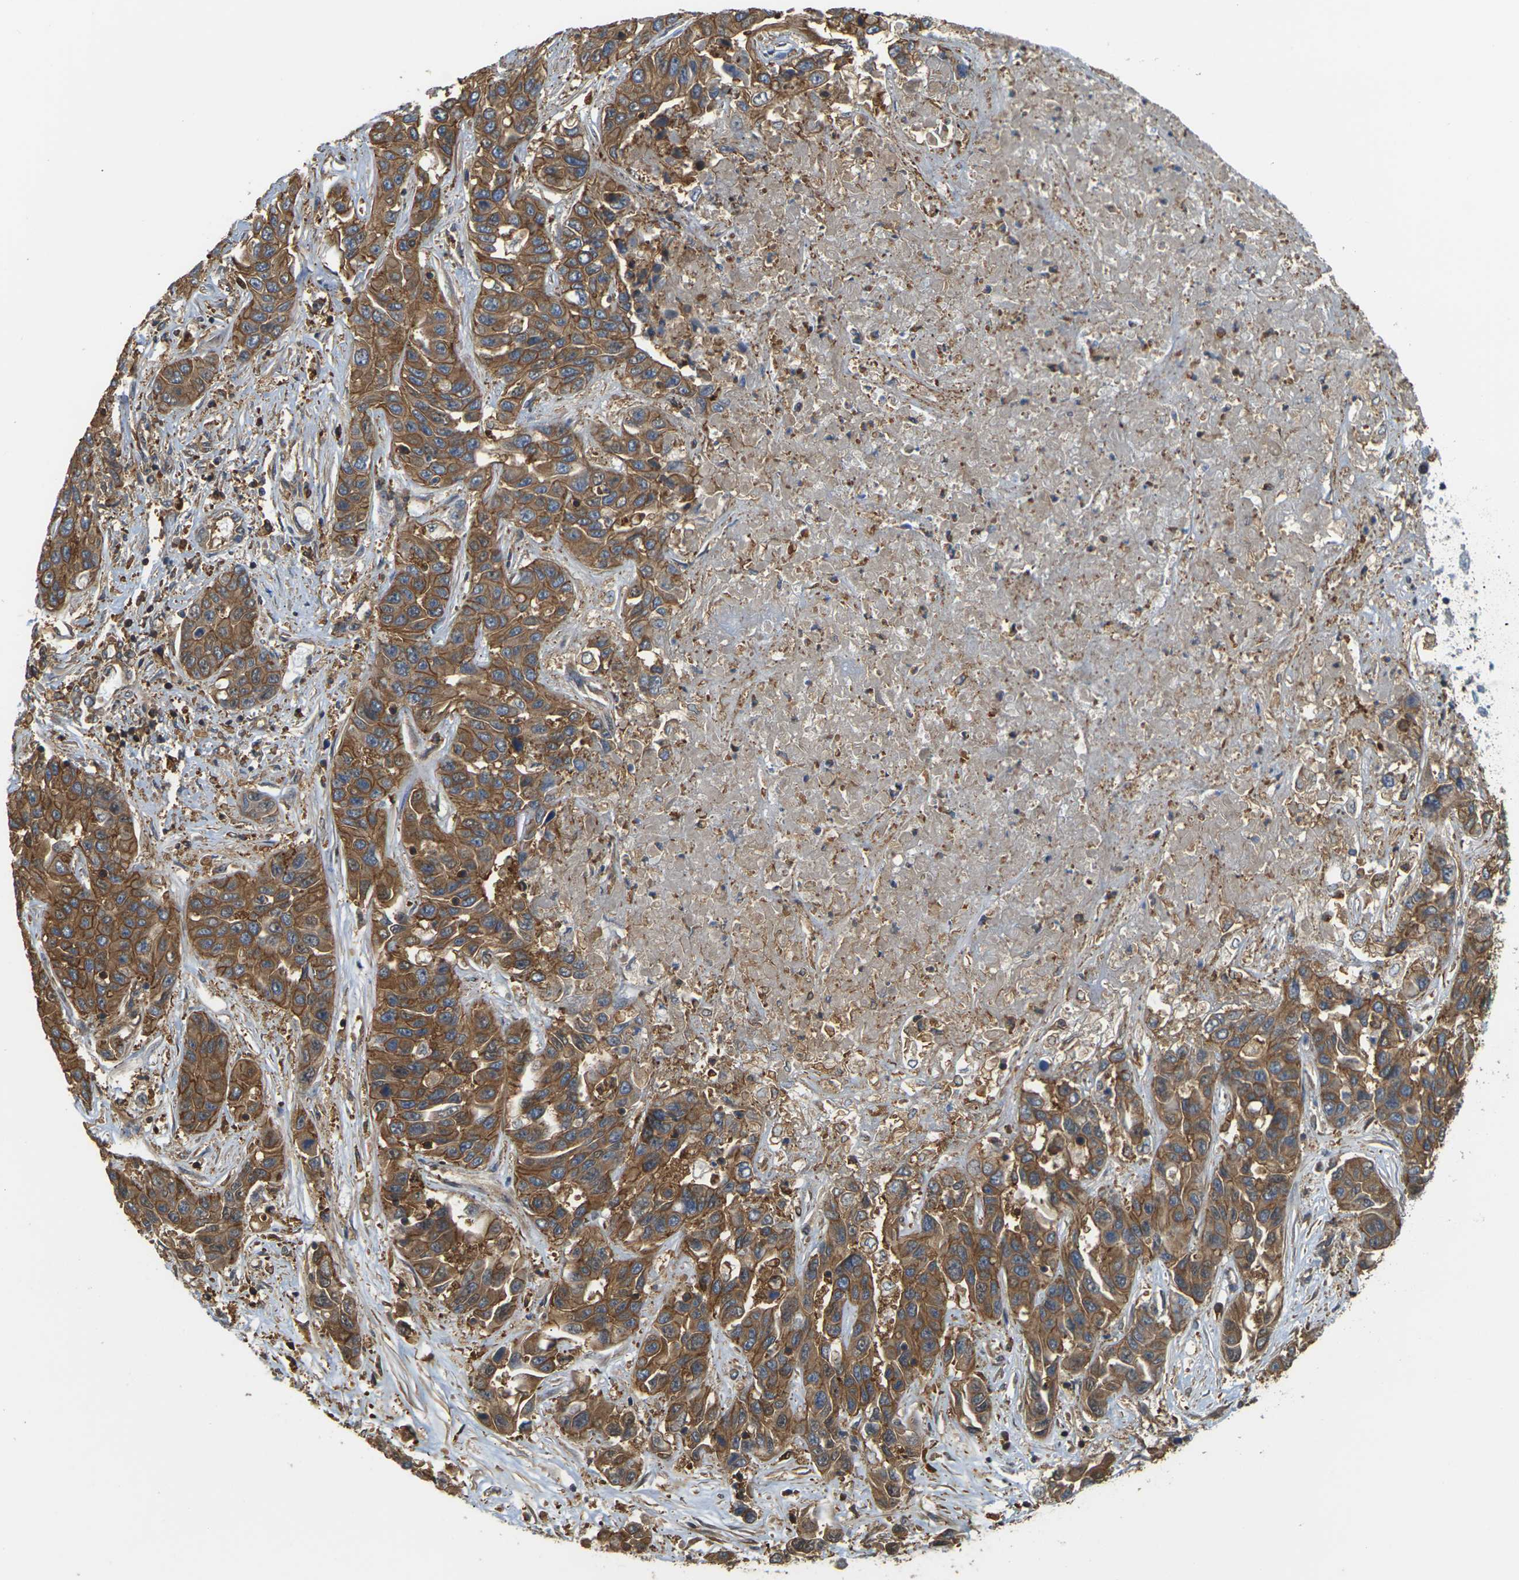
{"staining": {"intensity": "moderate", "quantity": ">75%", "location": "cytoplasmic/membranous"}, "tissue": "liver cancer", "cell_type": "Tumor cells", "image_type": "cancer", "snomed": [{"axis": "morphology", "description": "Cholangiocarcinoma"}, {"axis": "topography", "description": "Liver"}], "caption": "Tumor cells reveal medium levels of moderate cytoplasmic/membranous expression in approximately >75% of cells in human cholangiocarcinoma (liver). Using DAB (brown) and hematoxylin (blue) stains, captured at high magnification using brightfield microscopy.", "gene": "IQGAP1", "patient": {"sex": "female", "age": 52}}